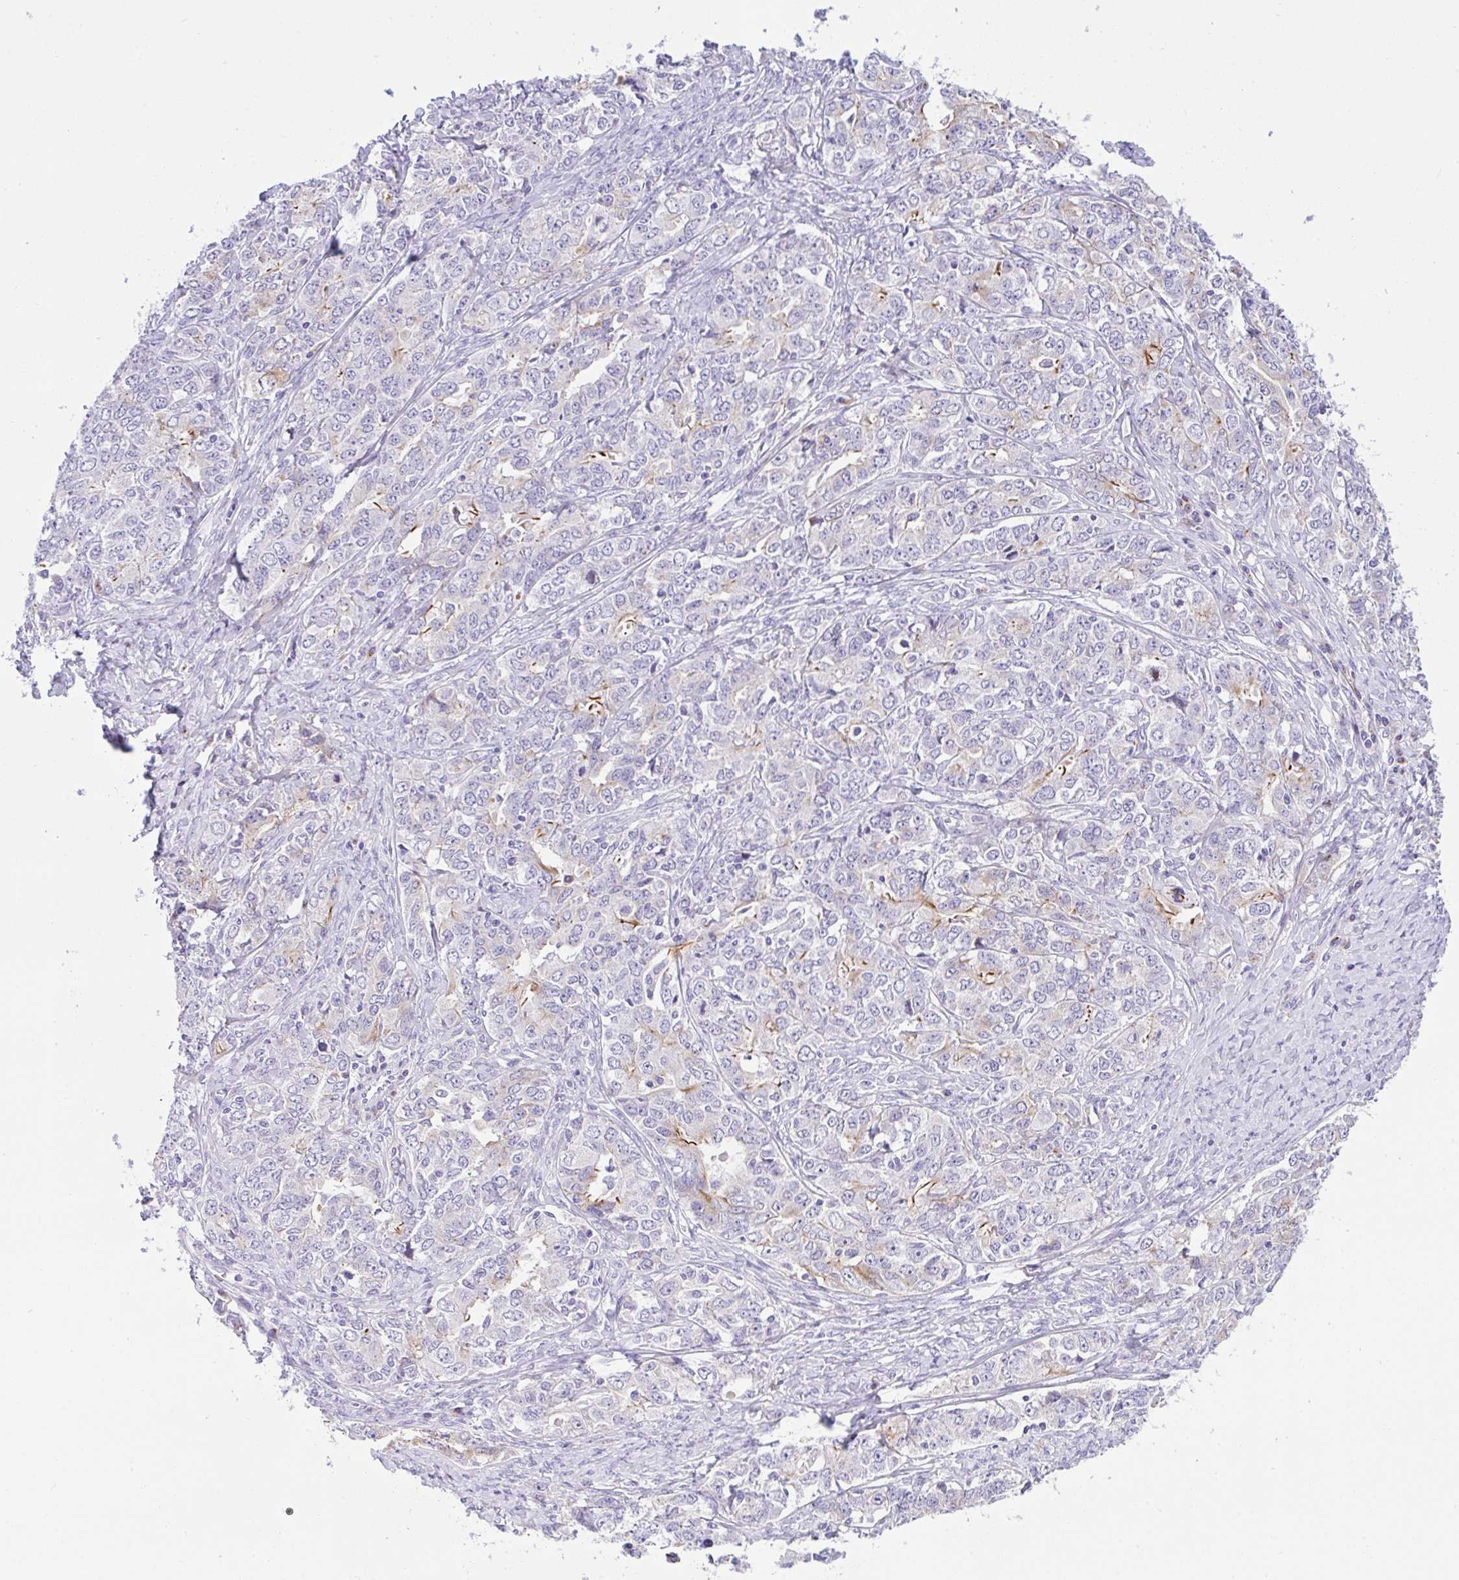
{"staining": {"intensity": "moderate", "quantity": "<25%", "location": "cytoplasmic/membranous"}, "tissue": "ovarian cancer", "cell_type": "Tumor cells", "image_type": "cancer", "snomed": [{"axis": "morphology", "description": "Carcinoma, endometroid"}, {"axis": "topography", "description": "Ovary"}], "caption": "Moderate cytoplasmic/membranous staining is appreciated in approximately <25% of tumor cells in ovarian endometroid carcinoma.", "gene": "FBXL20", "patient": {"sex": "female", "age": 62}}